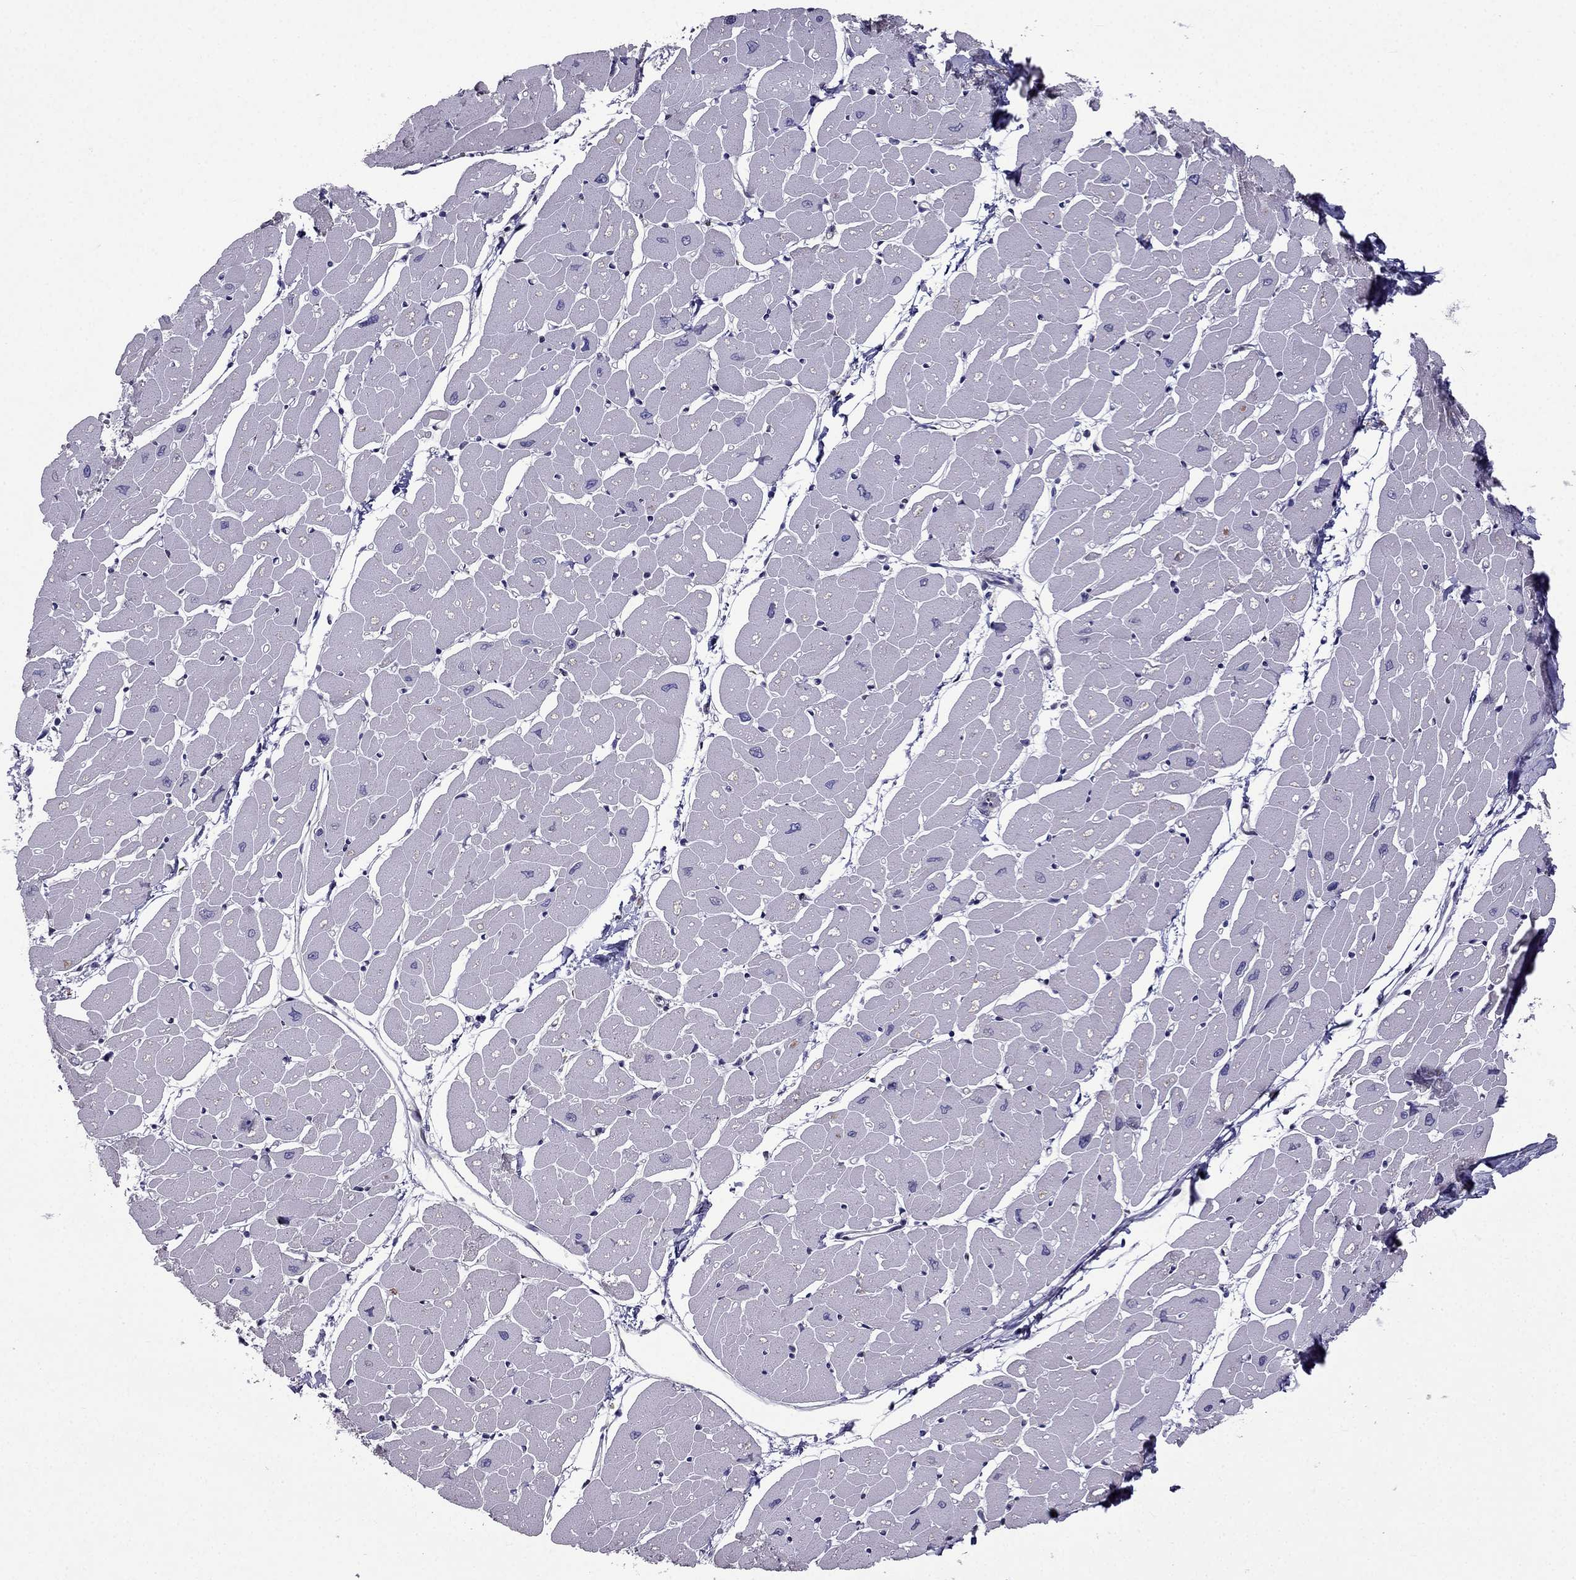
{"staining": {"intensity": "negative", "quantity": "none", "location": "none"}, "tissue": "heart muscle", "cell_type": "Cardiomyocytes", "image_type": "normal", "snomed": [{"axis": "morphology", "description": "Normal tissue, NOS"}, {"axis": "topography", "description": "Heart"}], "caption": "IHC of normal heart muscle shows no staining in cardiomyocytes.", "gene": "IKBIP", "patient": {"sex": "male", "age": 57}}